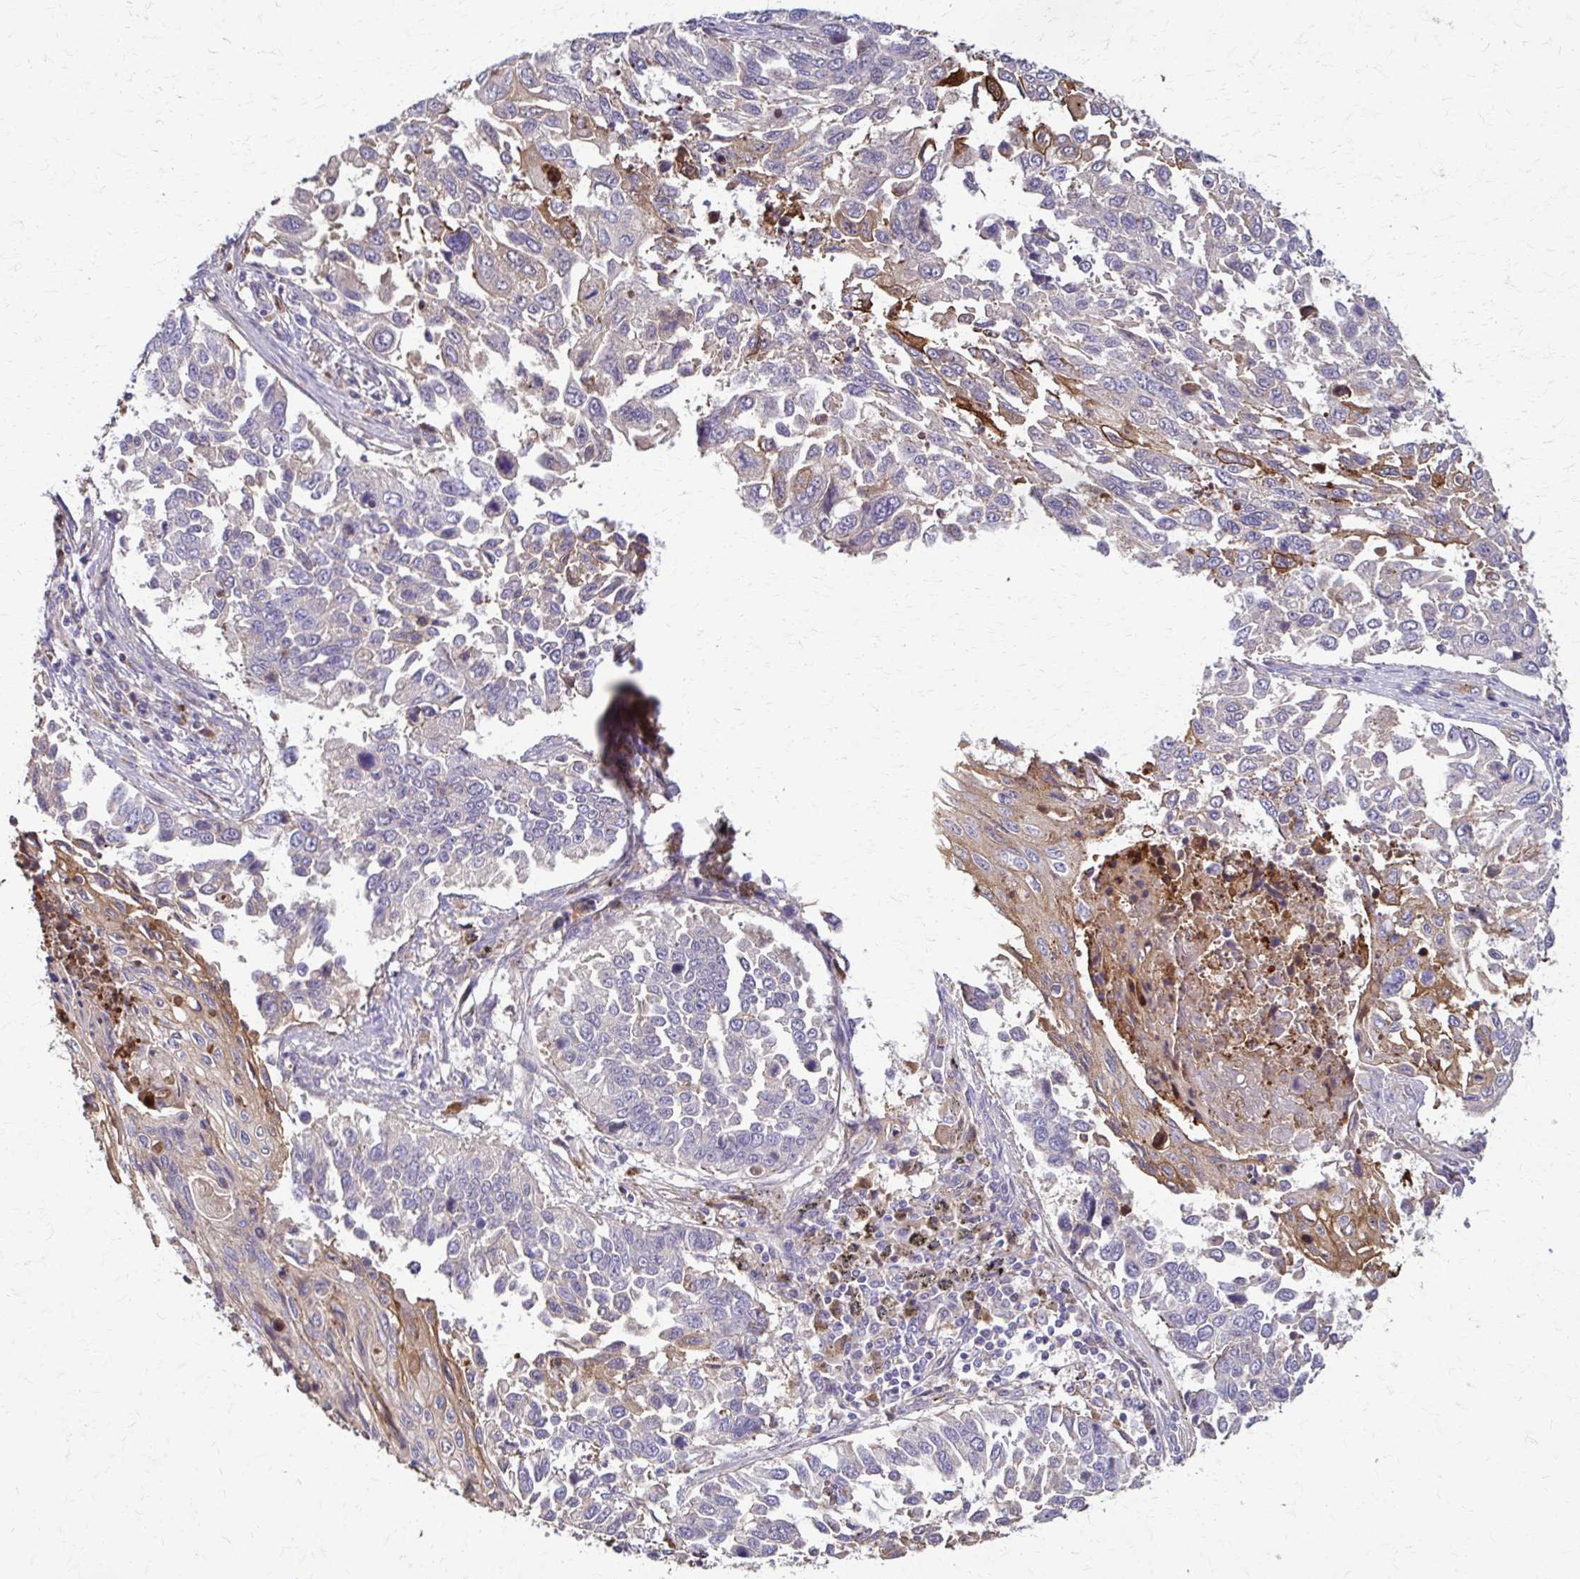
{"staining": {"intensity": "negative", "quantity": "none", "location": "none"}, "tissue": "lung cancer", "cell_type": "Tumor cells", "image_type": "cancer", "snomed": [{"axis": "morphology", "description": "Squamous cell carcinoma, NOS"}, {"axis": "topography", "description": "Lung"}], "caption": "High power microscopy histopathology image of an immunohistochemistry image of lung squamous cell carcinoma, revealing no significant expression in tumor cells.", "gene": "DSP", "patient": {"sex": "male", "age": 62}}